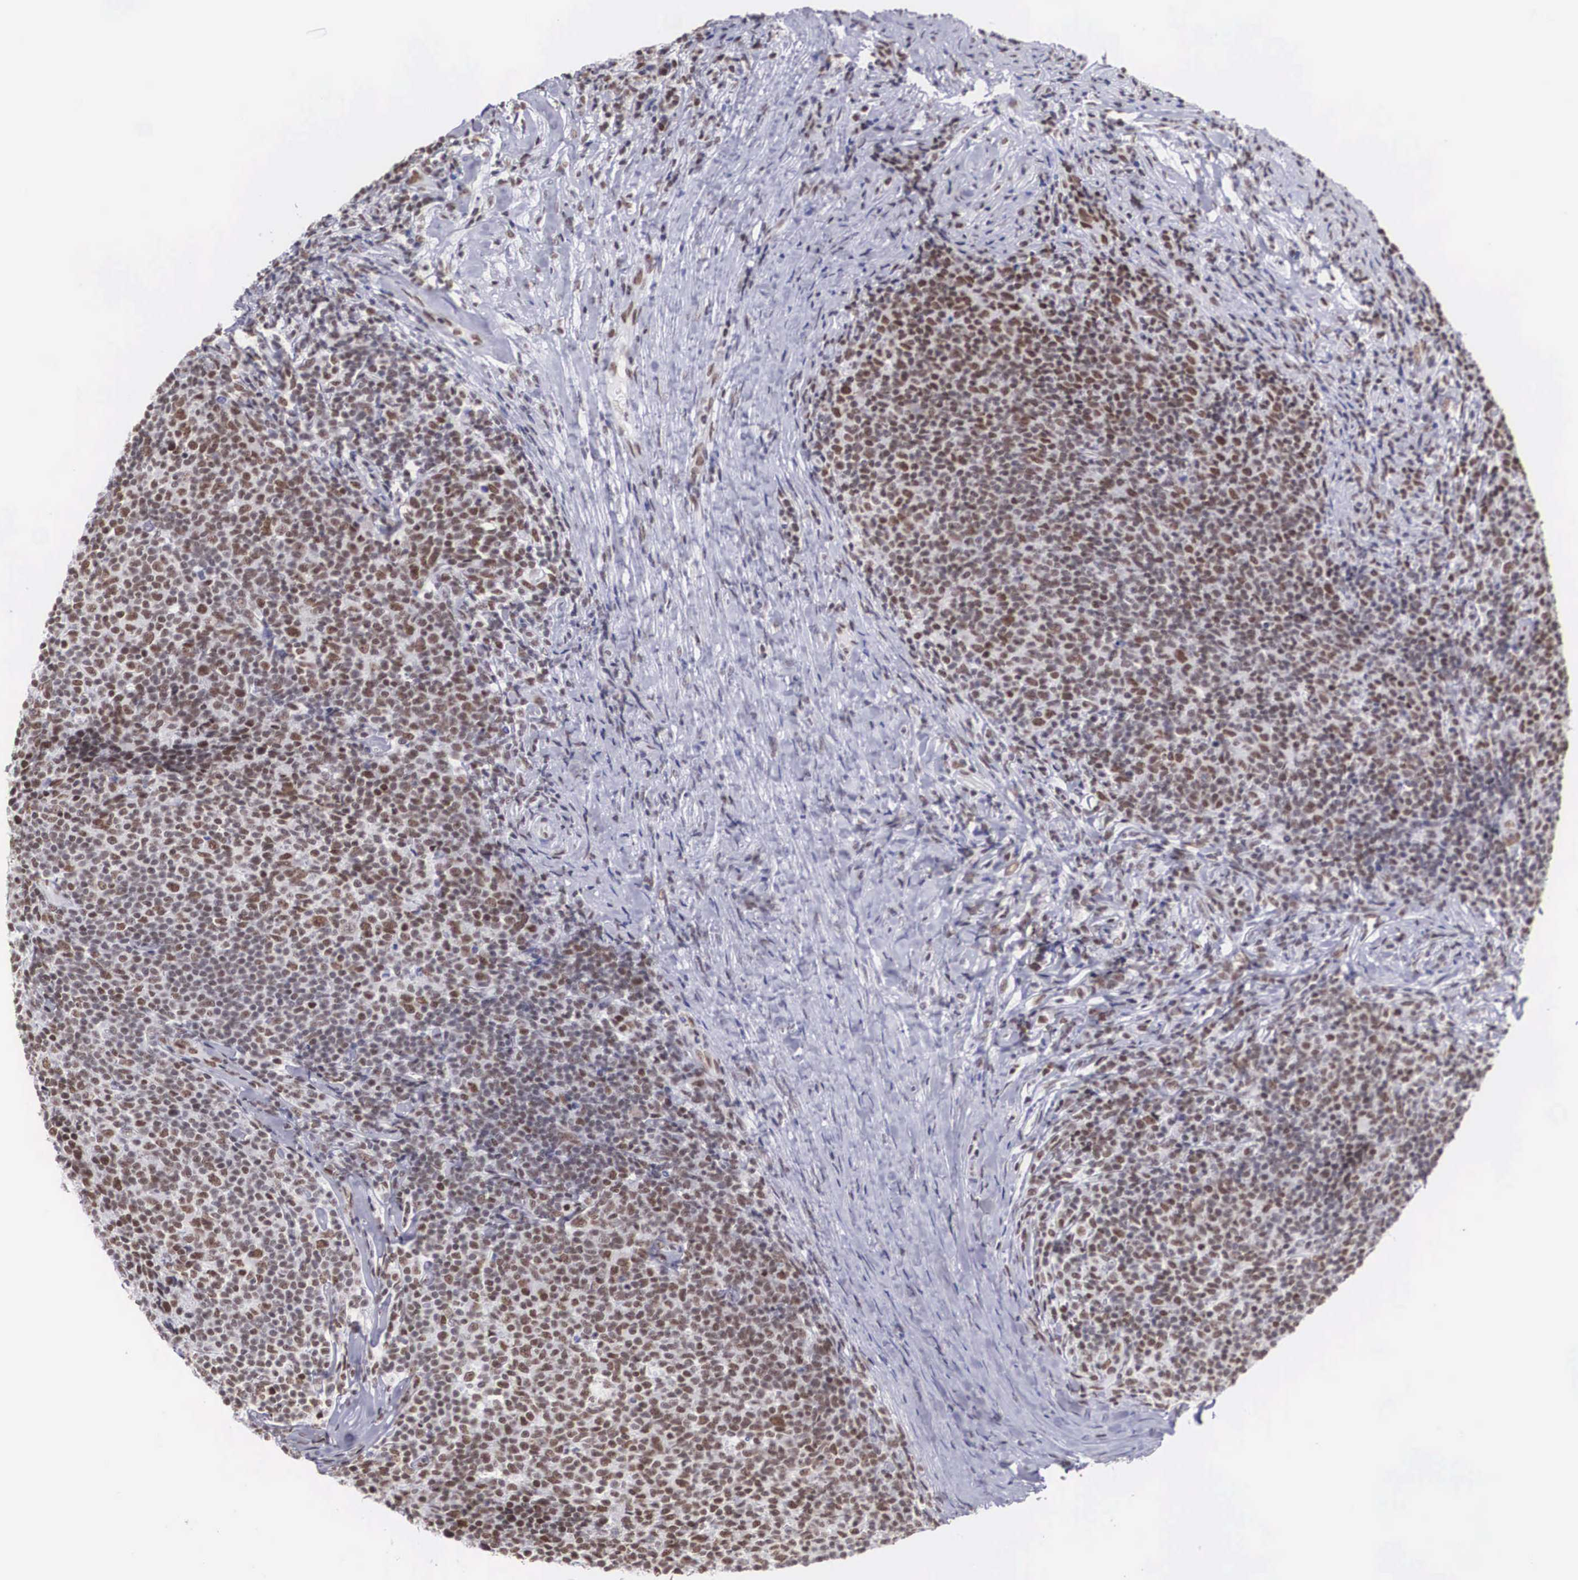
{"staining": {"intensity": "moderate", "quantity": ">75%", "location": "nuclear"}, "tissue": "lymphoma", "cell_type": "Tumor cells", "image_type": "cancer", "snomed": [{"axis": "morphology", "description": "Malignant lymphoma, non-Hodgkin's type, Low grade"}, {"axis": "topography", "description": "Lymph node"}], "caption": "Immunohistochemical staining of malignant lymphoma, non-Hodgkin's type (low-grade) displays medium levels of moderate nuclear protein staining in about >75% of tumor cells. (DAB (3,3'-diaminobenzidine) IHC with brightfield microscopy, high magnification).", "gene": "CSTF2", "patient": {"sex": "male", "age": 74}}